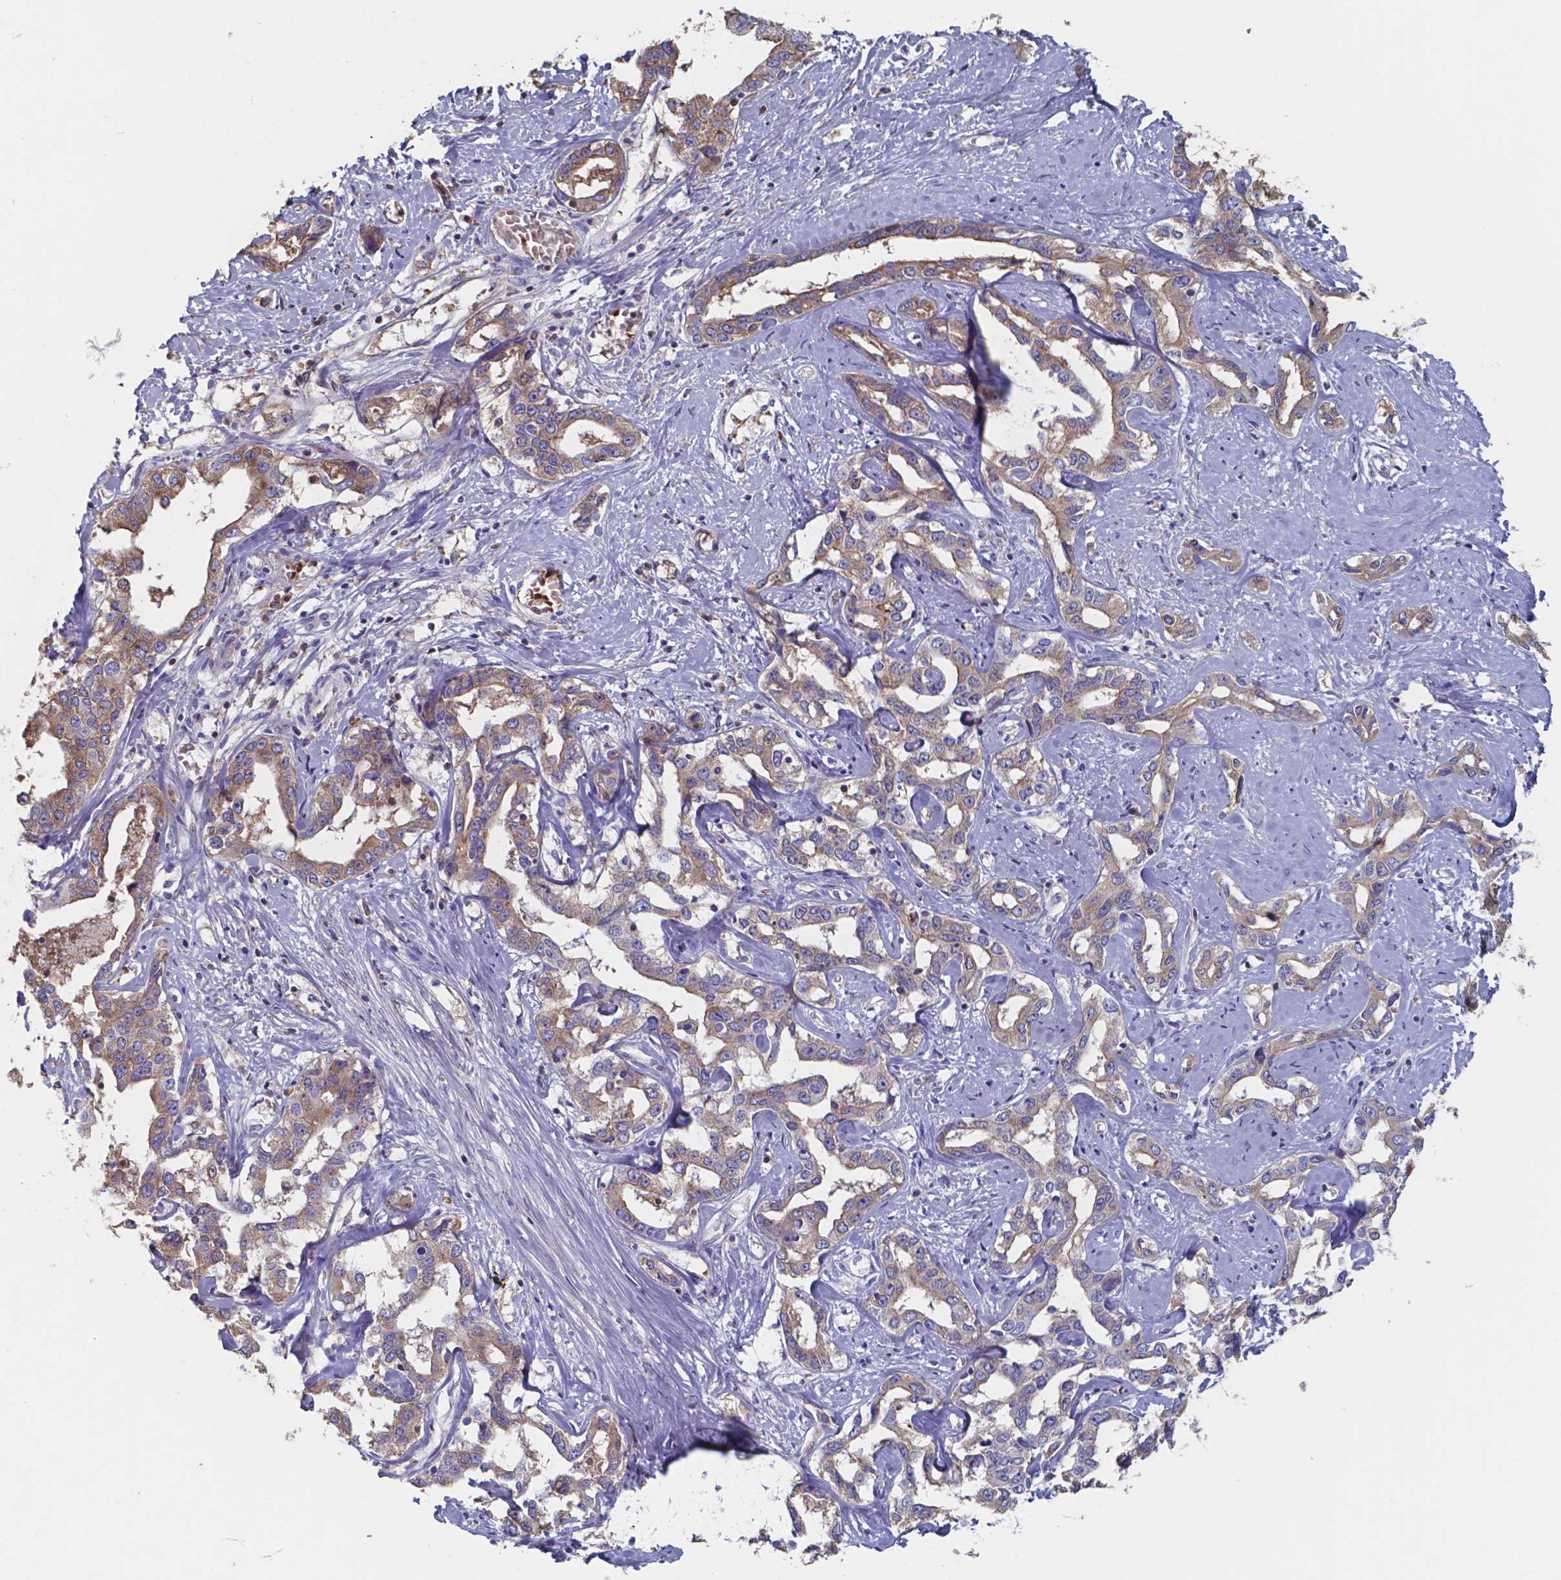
{"staining": {"intensity": "moderate", "quantity": "25%-75%", "location": "cytoplasmic/membranous"}, "tissue": "liver cancer", "cell_type": "Tumor cells", "image_type": "cancer", "snomed": [{"axis": "morphology", "description": "Cholangiocarcinoma"}, {"axis": "topography", "description": "Liver"}], "caption": "An immunohistochemistry histopathology image of tumor tissue is shown. Protein staining in brown highlights moderate cytoplasmic/membranous positivity in cholangiocarcinoma (liver) within tumor cells. Nuclei are stained in blue.", "gene": "BTBD17", "patient": {"sex": "male", "age": 59}}